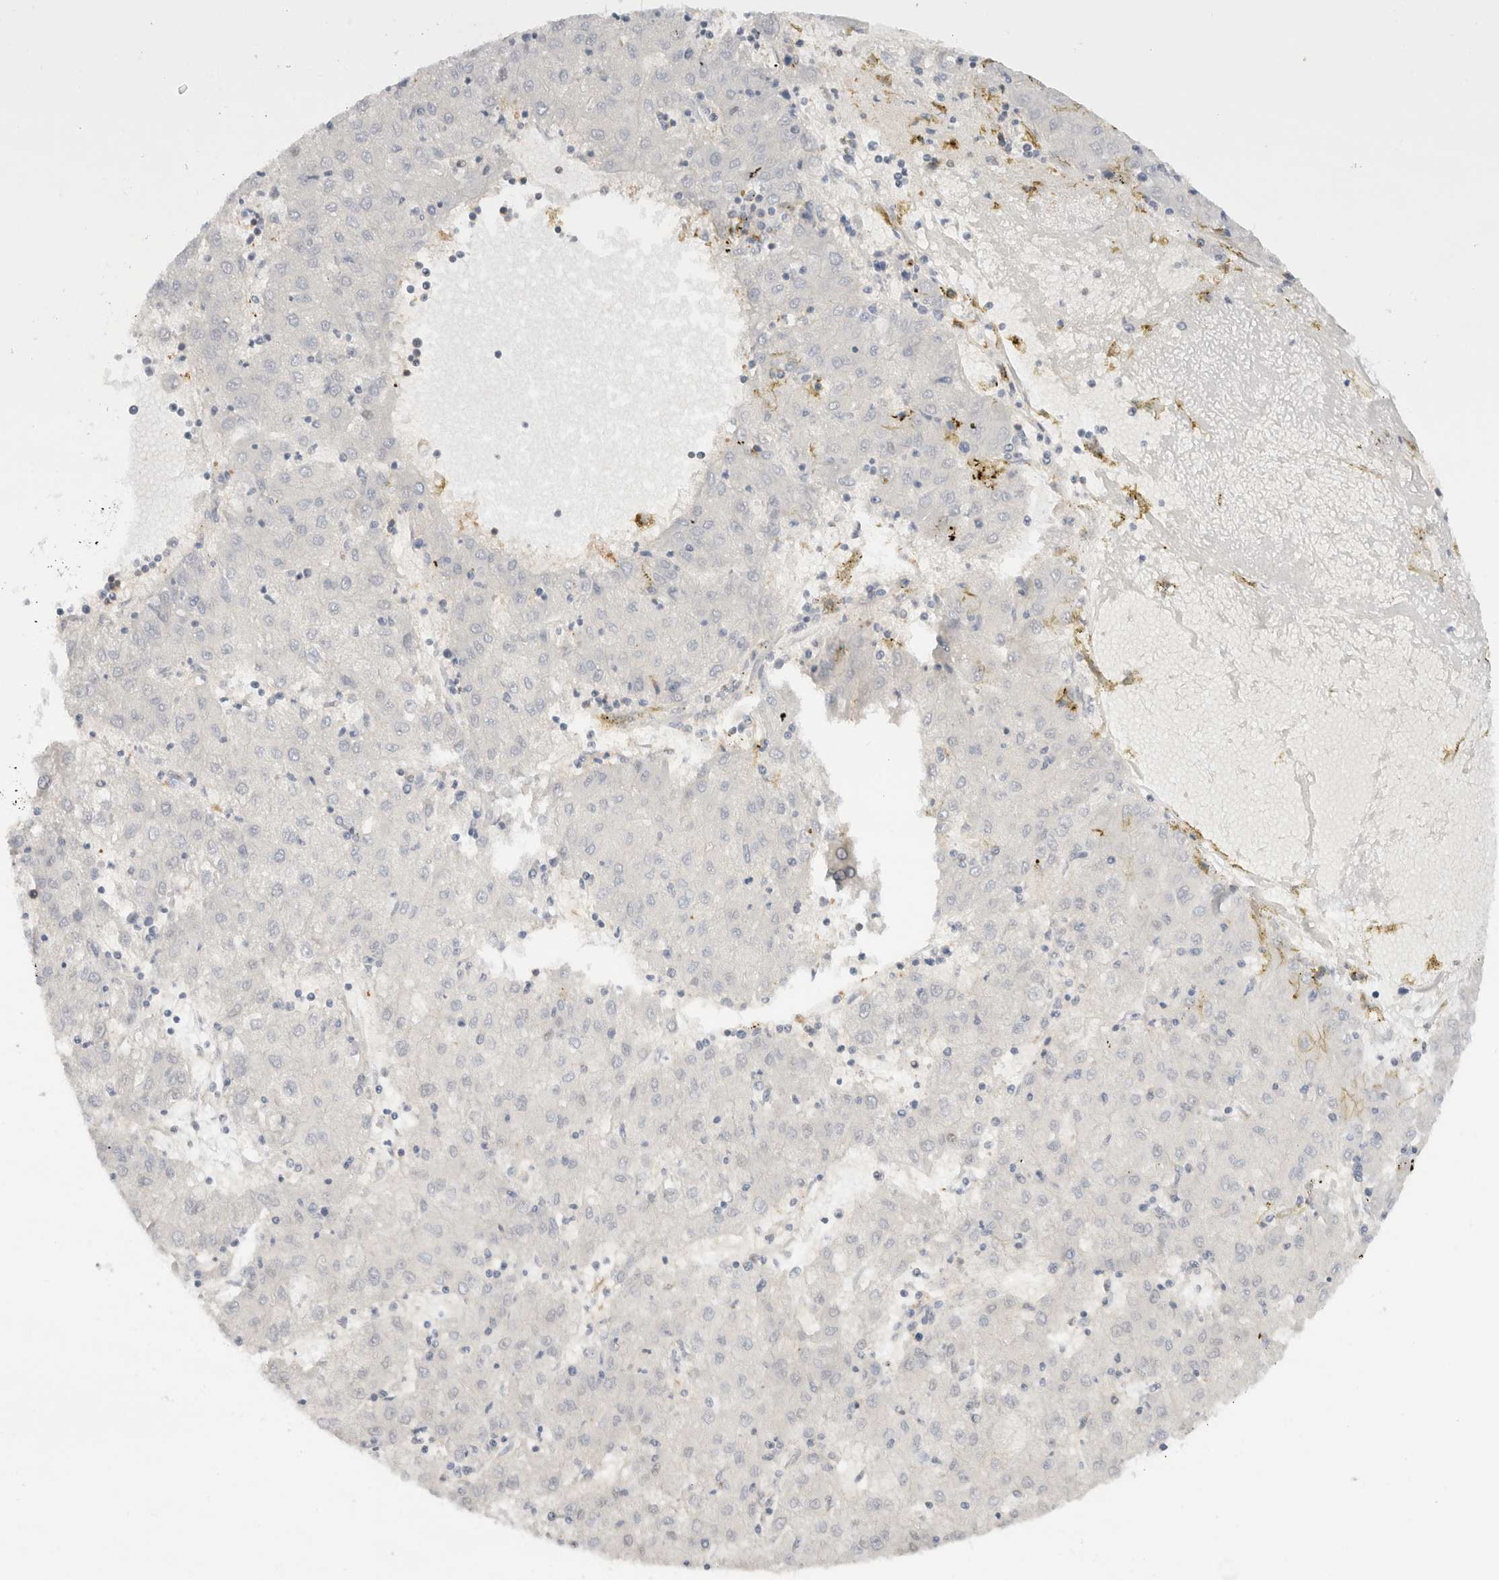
{"staining": {"intensity": "negative", "quantity": "none", "location": "none"}, "tissue": "liver cancer", "cell_type": "Tumor cells", "image_type": "cancer", "snomed": [{"axis": "morphology", "description": "Carcinoma, Hepatocellular, NOS"}, {"axis": "topography", "description": "Liver"}], "caption": "A photomicrograph of human hepatocellular carcinoma (liver) is negative for staining in tumor cells. Nuclei are stained in blue.", "gene": "C17orf97", "patient": {"sex": "male", "age": 72}}